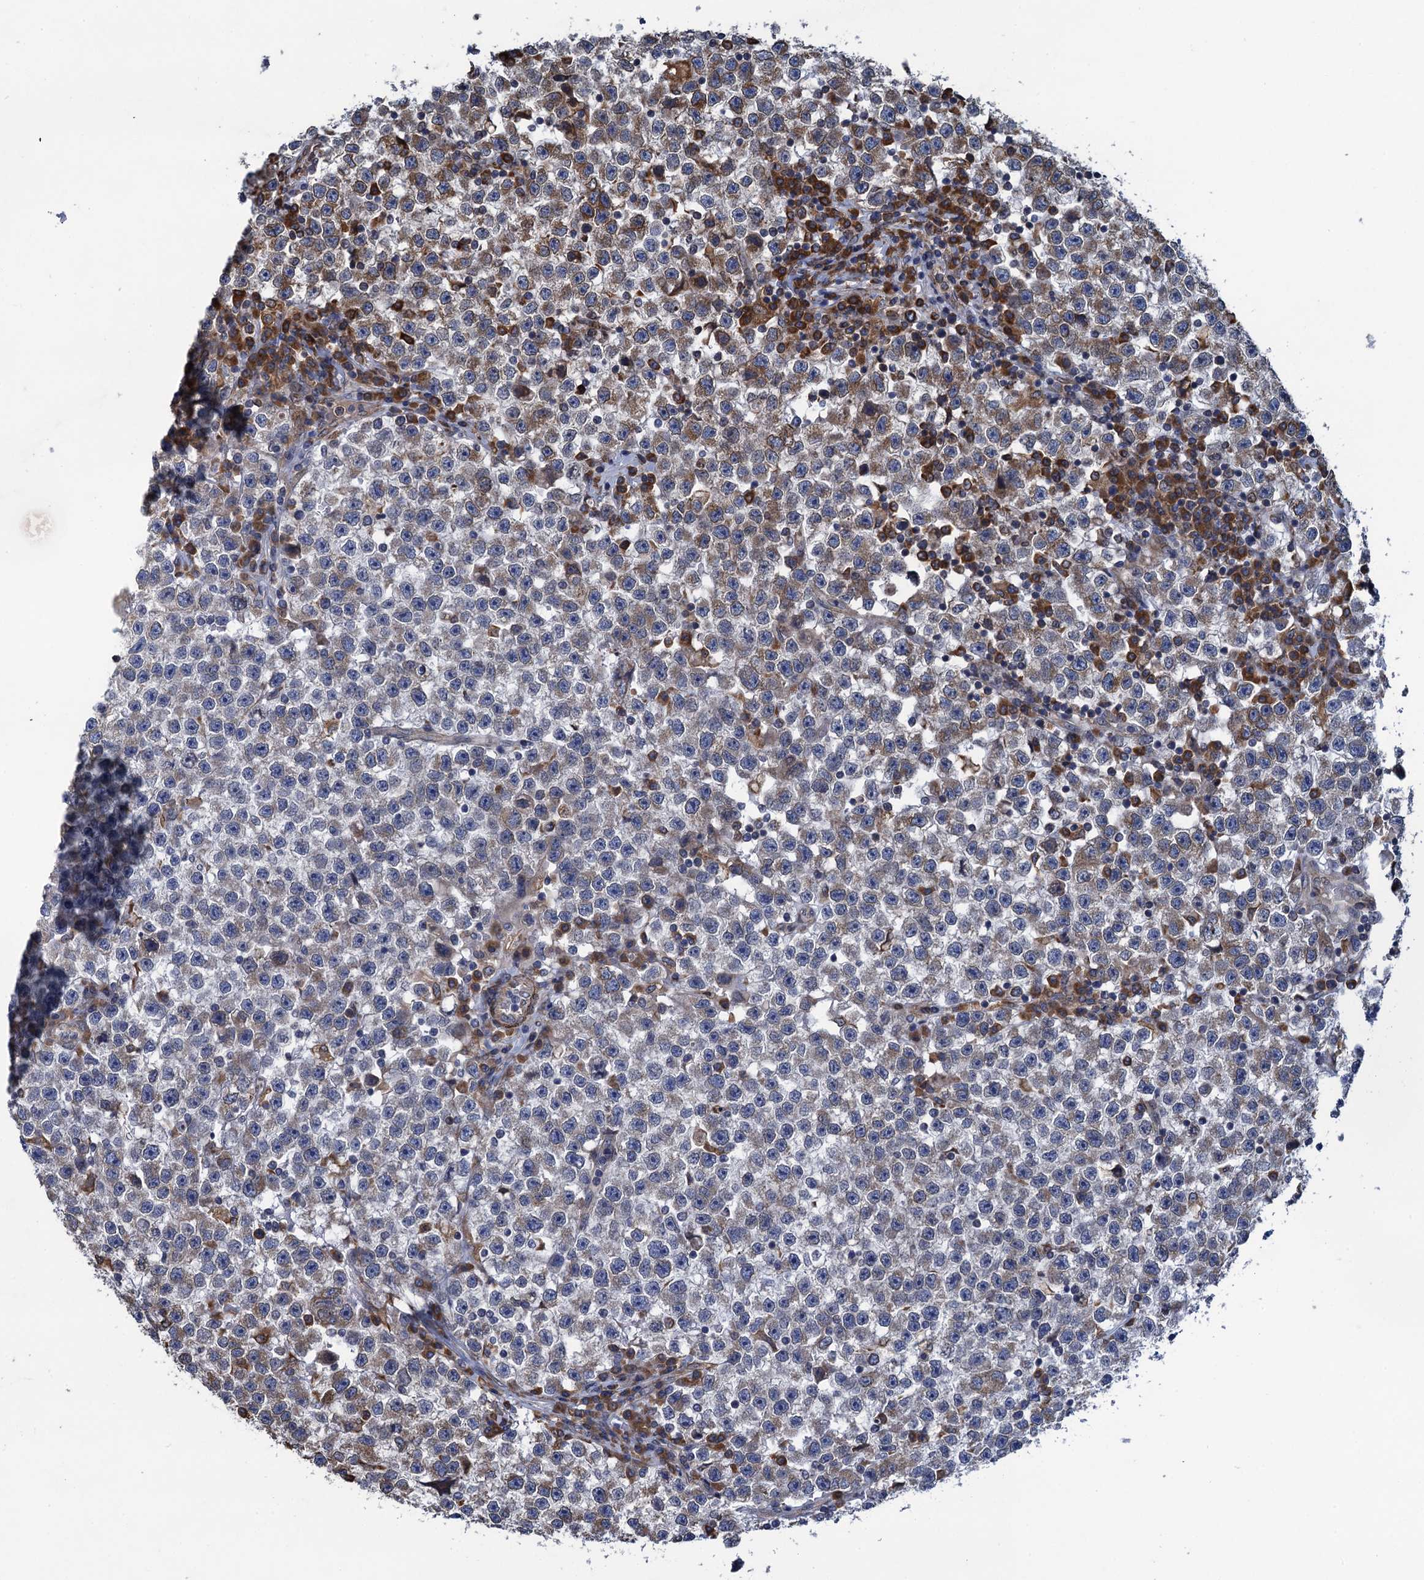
{"staining": {"intensity": "moderate", "quantity": "<25%", "location": "cytoplasmic/membranous"}, "tissue": "testis cancer", "cell_type": "Tumor cells", "image_type": "cancer", "snomed": [{"axis": "morphology", "description": "Seminoma, NOS"}, {"axis": "topography", "description": "Testis"}], "caption": "There is low levels of moderate cytoplasmic/membranous expression in tumor cells of testis seminoma, as demonstrated by immunohistochemical staining (brown color).", "gene": "ARMC5", "patient": {"sex": "male", "age": 22}}